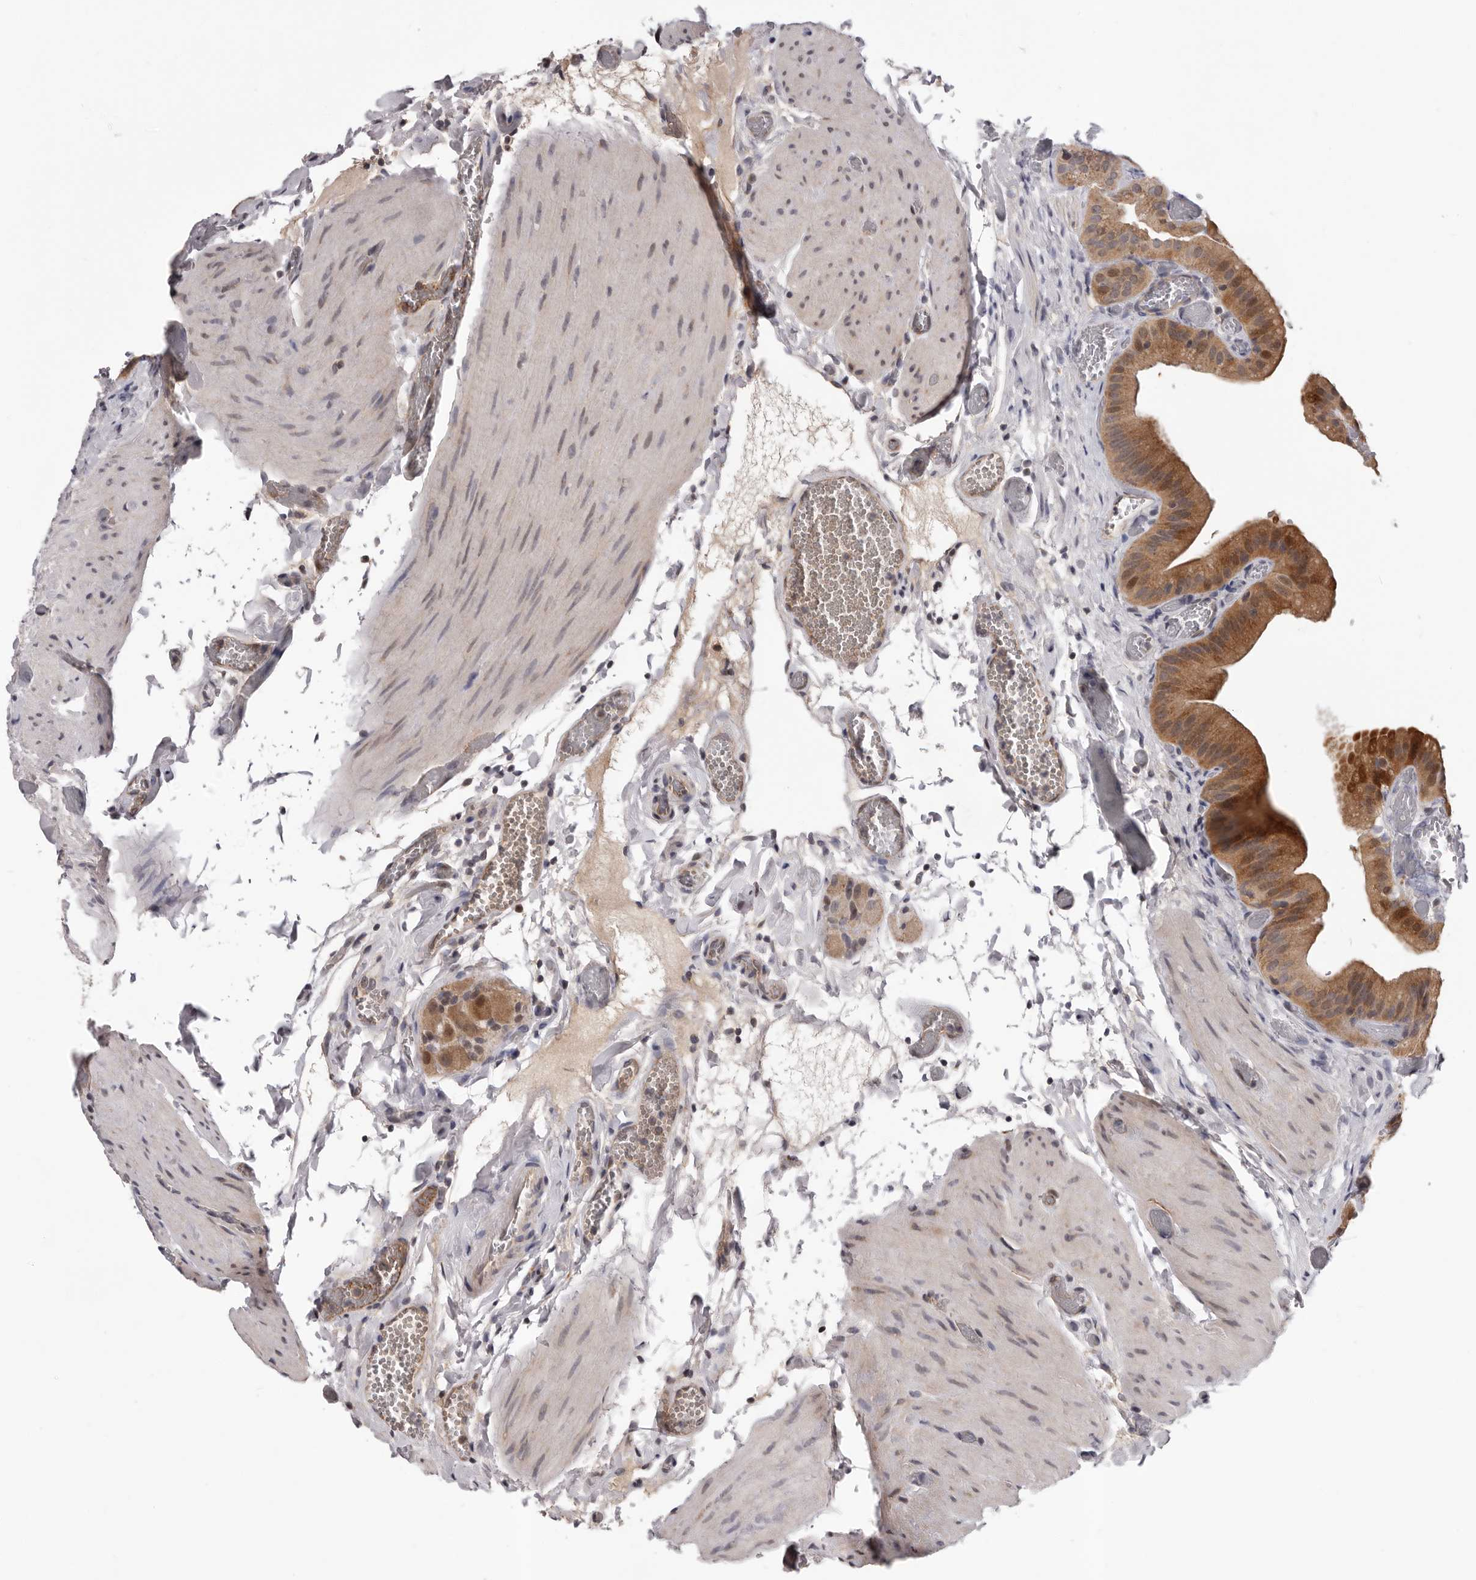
{"staining": {"intensity": "strong", "quantity": "25%-75%", "location": "cytoplasmic/membranous"}, "tissue": "gallbladder", "cell_type": "Glandular cells", "image_type": "normal", "snomed": [{"axis": "morphology", "description": "Normal tissue, NOS"}, {"axis": "topography", "description": "Gallbladder"}], "caption": "This image reveals unremarkable gallbladder stained with immunohistochemistry (IHC) to label a protein in brown. The cytoplasmic/membranous of glandular cells show strong positivity for the protein. Nuclei are counter-stained blue.", "gene": "MED8", "patient": {"sex": "female", "age": 64}}